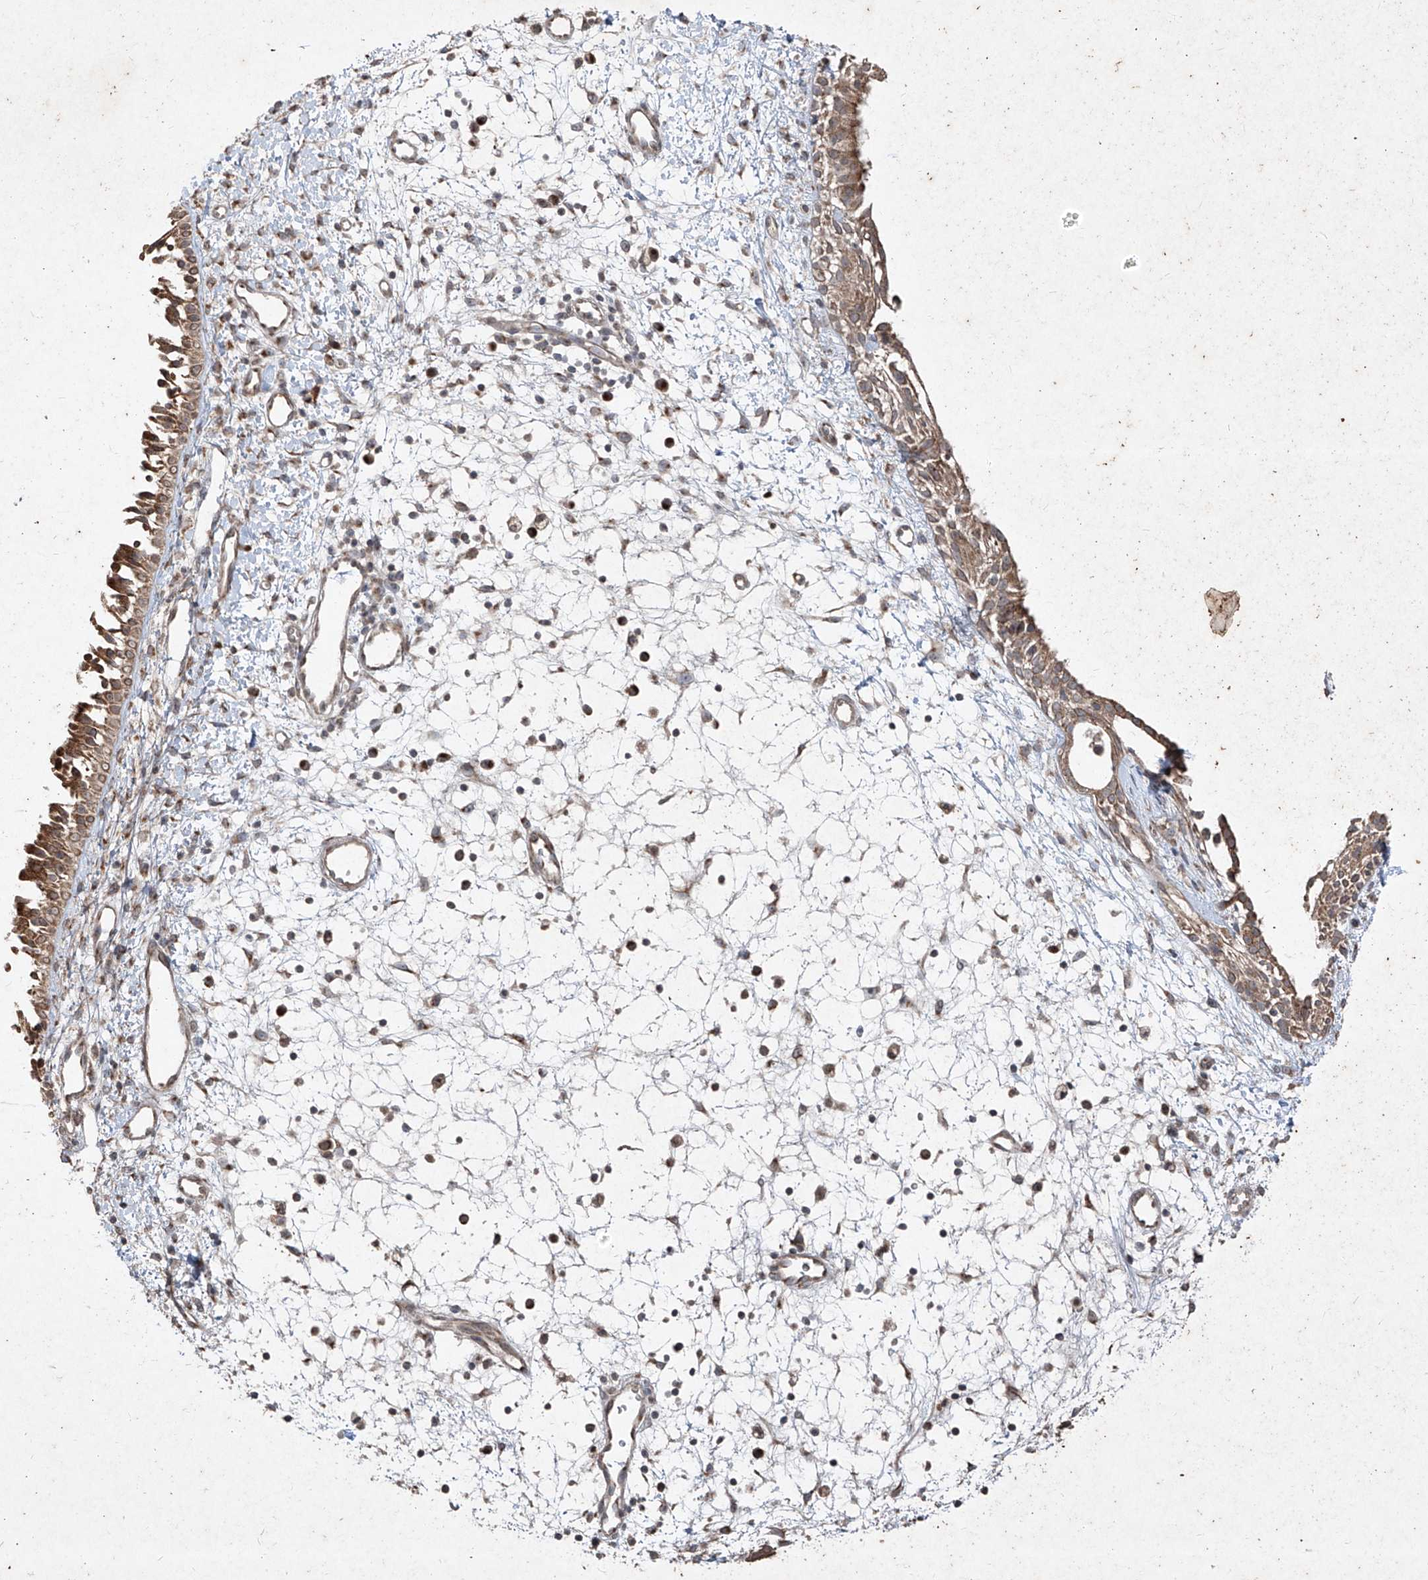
{"staining": {"intensity": "strong", "quantity": ">75%", "location": "cytoplasmic/membranous"}, "tissue": "nasopharynx", "cell_type": "Respiratory epithelial cells", "image_type": "normal", "snomed": [{"axis": "morphology", "description": "Normal tissue, NOS"}, {"axis": "topography", "description": "Nasopharynx"}], "caption": "Immunohistochemistry micrograph of benign nasopharynx stained for a protein (brown), which displays high levels of strong cytoplasmic/membranous positivity in about >75% of respiratory epithelial cells.", "gene": "ABCD3", "patient": {"sex": "male", "age": 22}}